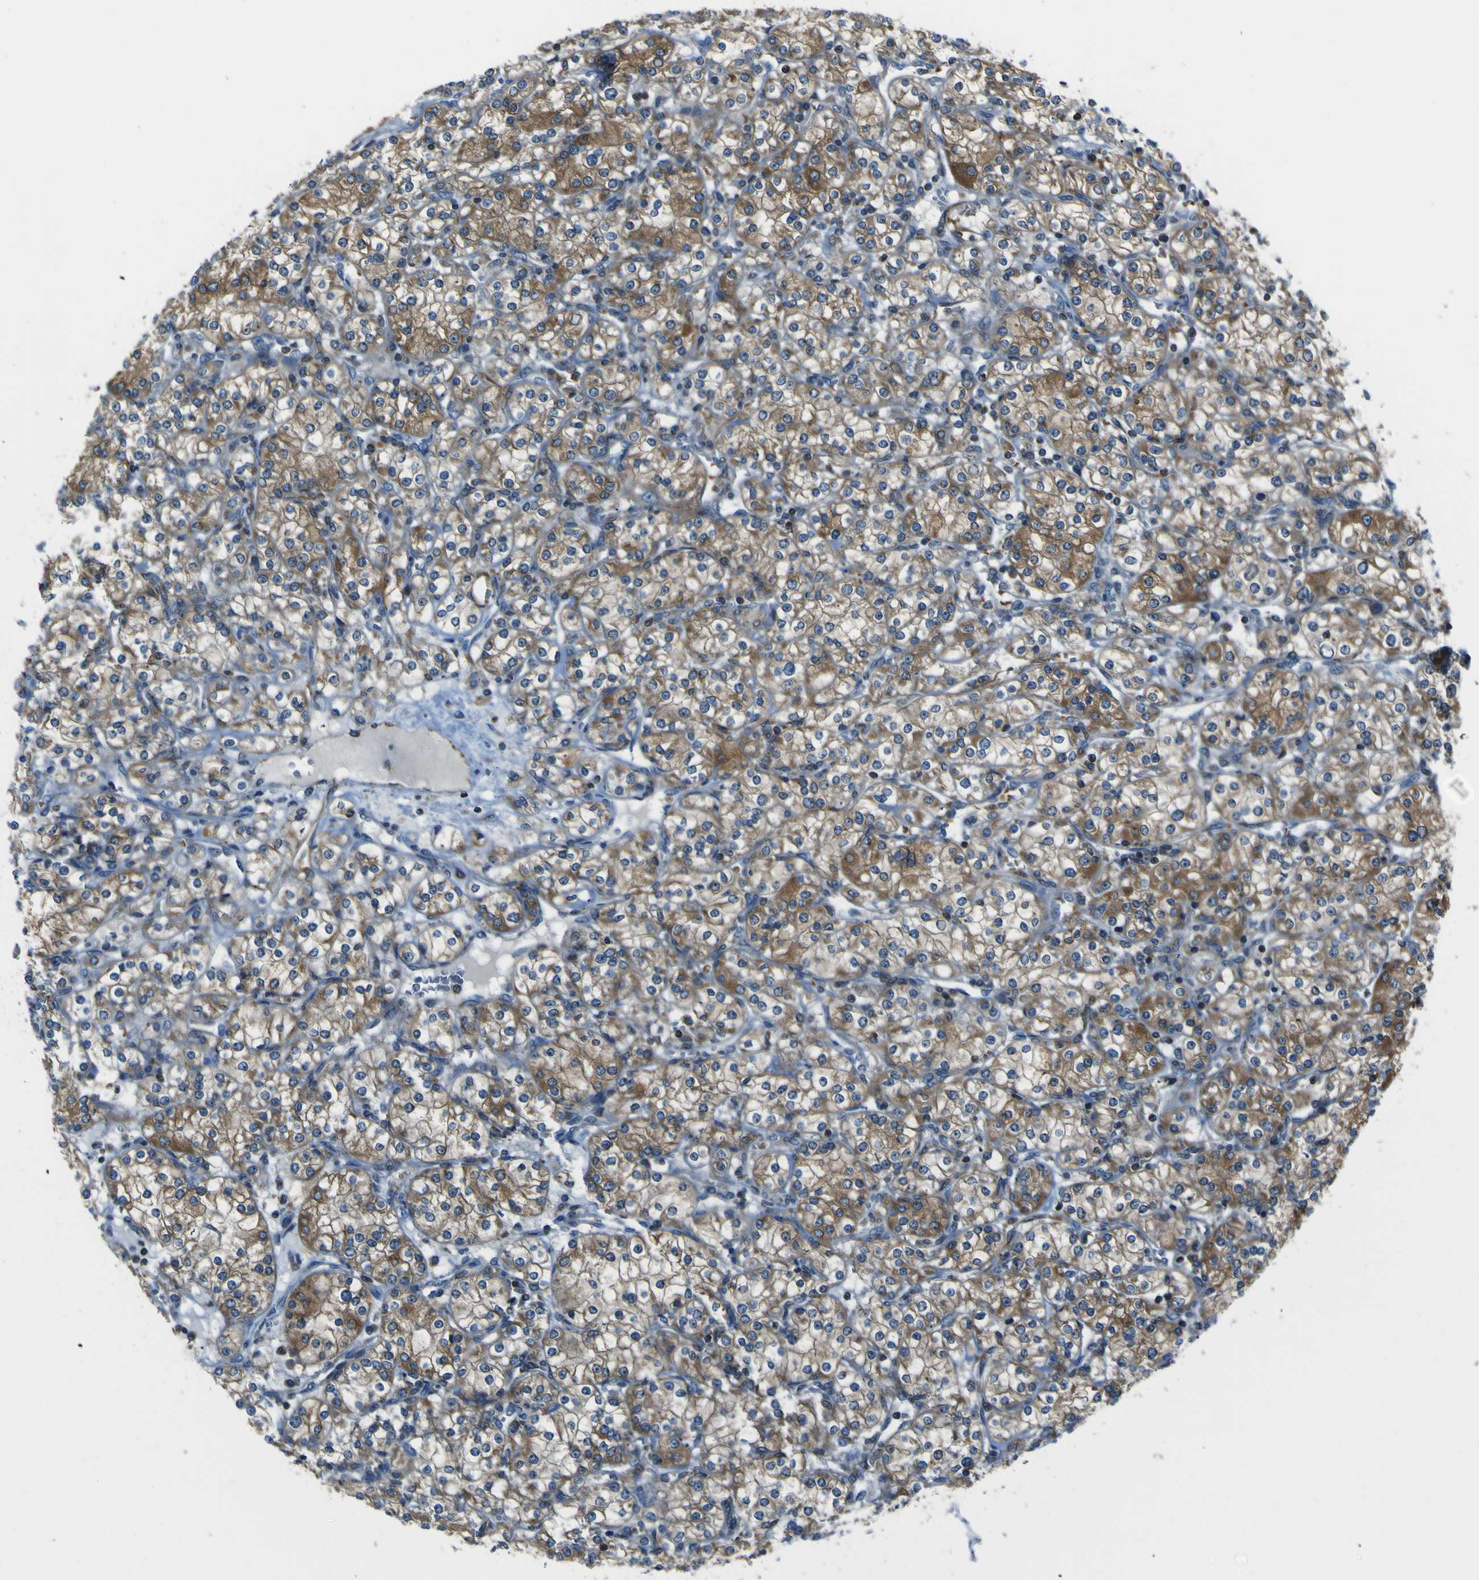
{"staining": {"intensity": "moderate", "quantity": ">75%", "location": "cytoplasmic/membranous"}, "tissue": "renal cancer", "cell_type": "Tumor cells", "image_type": "cancer", "snomed": [{"axis": "morphology", "description": "Adenocarcinoma, NOS"}, {"axis": "topography", "description": "Kidney"}], "caption": "Tumor cells exhibit medium levels of moderate cytoplasmic/membranous expression in approximately >75% of cells in adenocarcinoma (renal). (Brightfield microscopy of DAB IHC at high magnification).", "gene": "STIM1", "patient": {"sex": "male", "age": 77}}